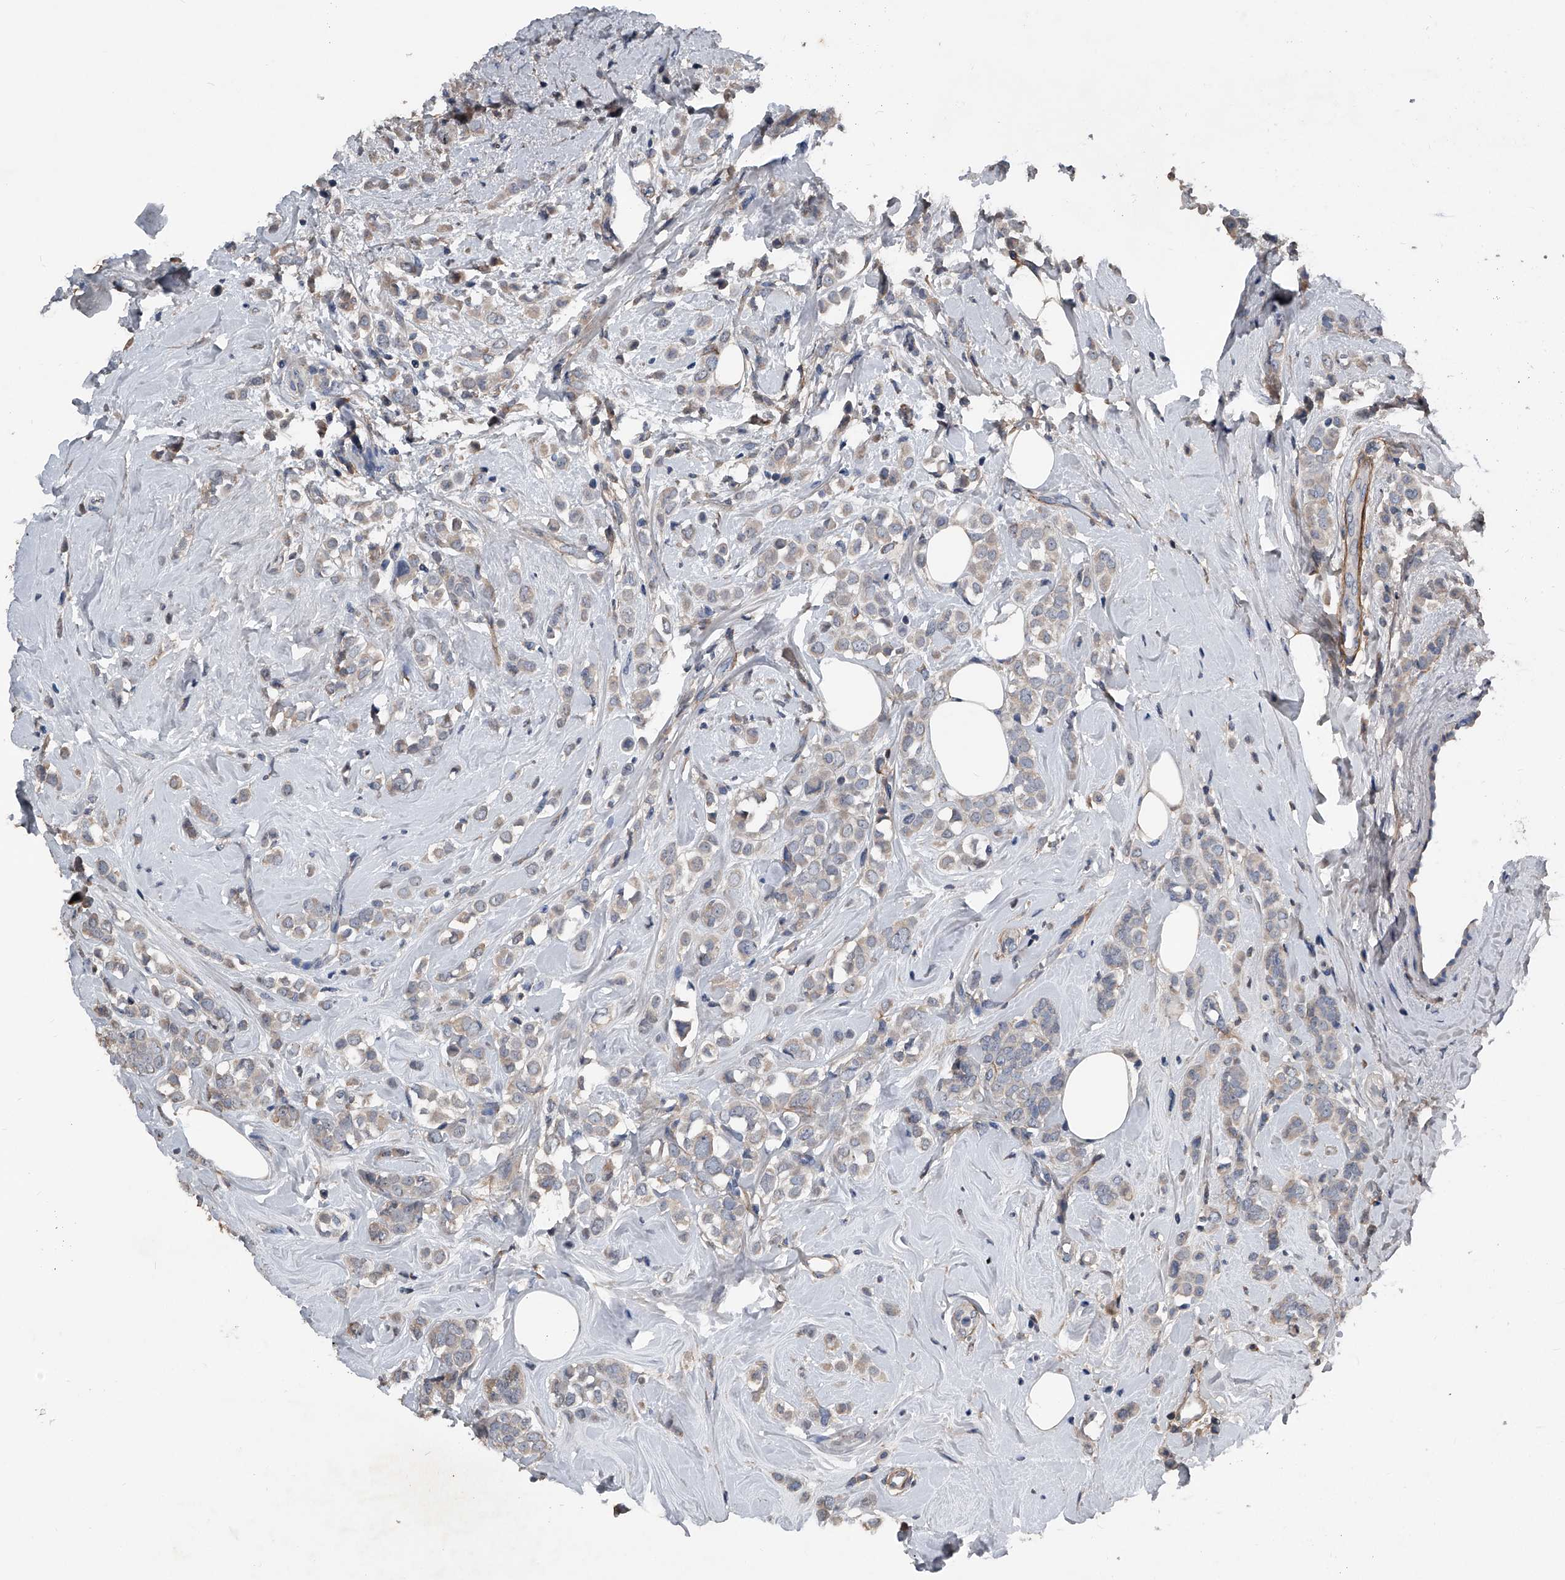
{"staining": {"intensity": "weak", "quantity": ">75%", "location": "cytoplasmic/membranous"}, "tissue": "breast cancer", "cell_type": "Tumor cells", "image_type": "cancer", "snomed": [{"axis": "morphology", "description": "Lobular carcinoma"}, {"axis": "topography", "description": "Breast"}], "caption": "About >75% of tumor cells in breast cancer reveal weak cytoplasmic/membranous protein expression as visualized by brown immunohistochemical staining.", "gene": "PHACTR1", "patient": {"sex": "female", "age": 47}}